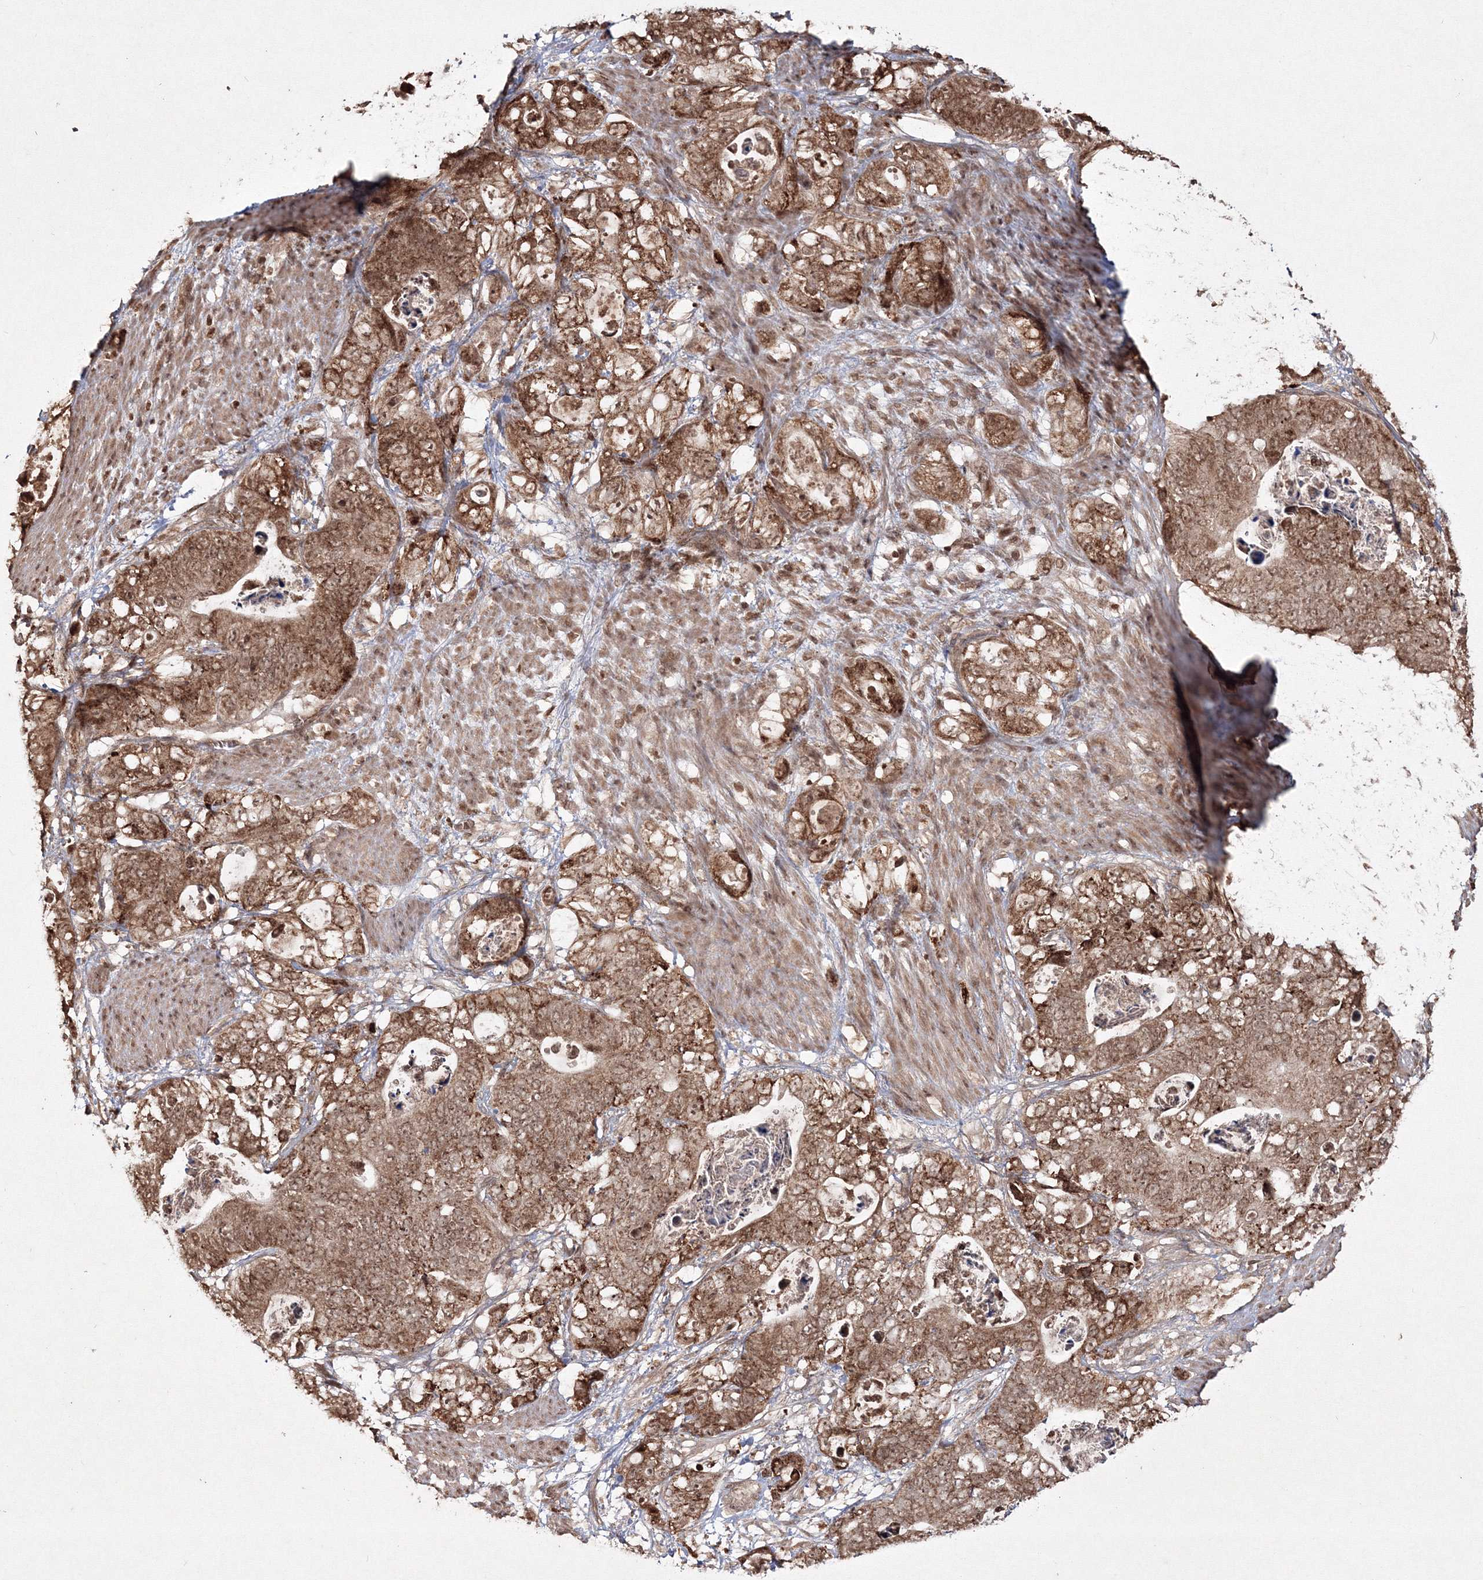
{"staining": {"intensity": "strong", "quantity": ">75%", "location": "cytoplasmic/membranous"}, "tissue": "stomach cancer", "cell_type": "Tumor cells", "image_type": "cancer", "snomed": [{"axis": "morphology", "description": "Normal tissue, NOS"}, {"axis": "morphology", "description": "Adenocarcinoma, NOS"}, {"axis": "topography", "description": "Stomach"}], "caption": "Immunohistochemistry (IHC) micrograph of human stomach adenocarcinoma stained for a protein (brown), which shows high levels of strong cytoplasmic/membranous staining in about >75% of tumor cells.", "gene": "PEX13", "patient": {"sex": "female", "age": 89}}